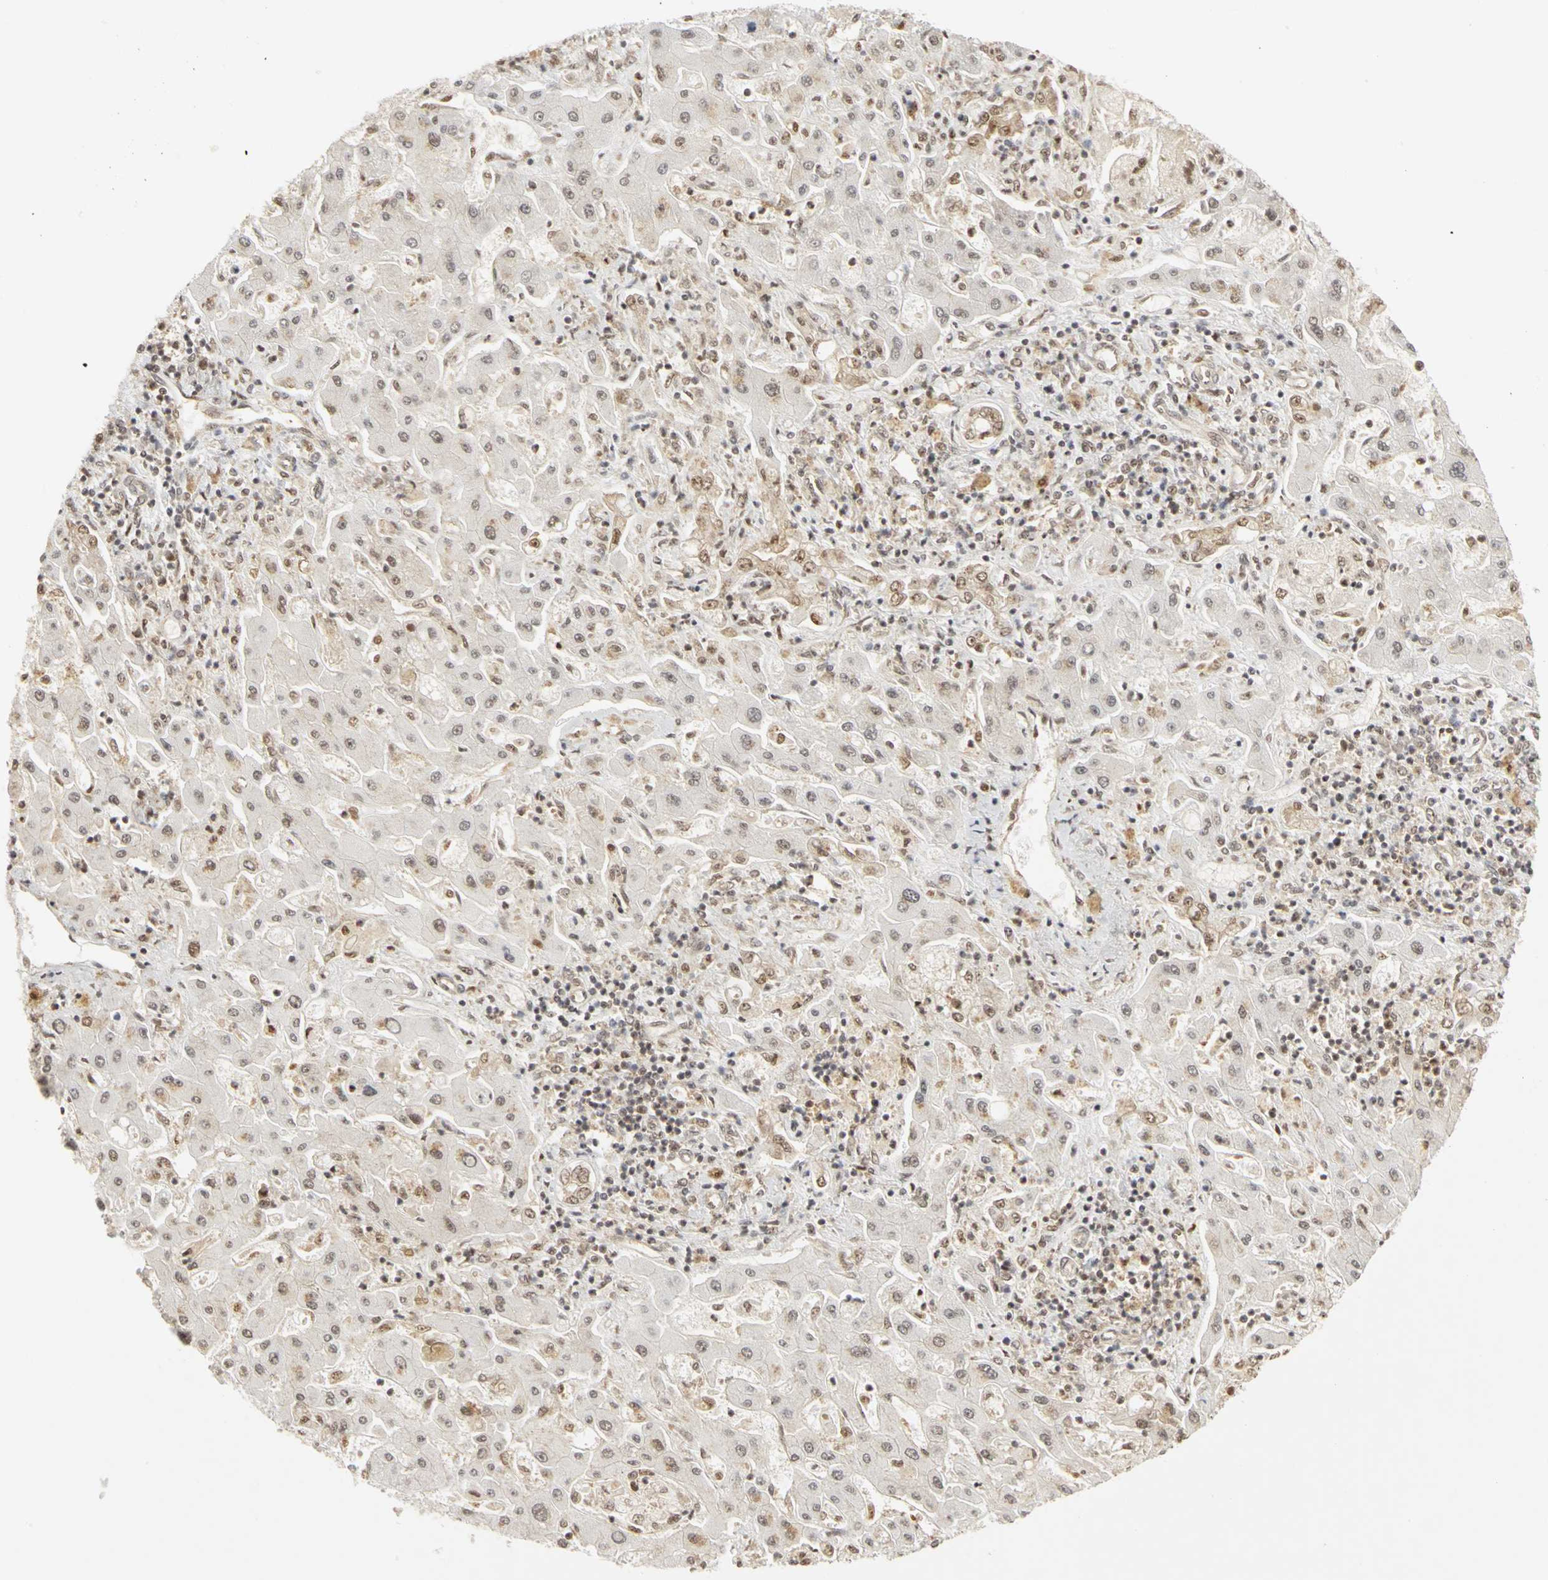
{"staining": {"intensity": "weak", "quantity": ">75%", "location": "nuclear"}, "tissue": "liver cancer", "cell_type": "Tumor cells", "image_type": "cancer", "snomed": [{"axis": "morphology", "description": "Cholangiocarcinoma"}, {"axis": "topography", "description": "Liver"}], "caption": "DAB immunohistochemical staining of cholangiocarcinoma (liver) shows weak nuclear protein expression in approximately >75% of tumor cells. (DAB = brown stain, brightfield microscopy at high magnification).", "gene": "CSNK2B", "patient": {"sex": "male", "age": 50}}